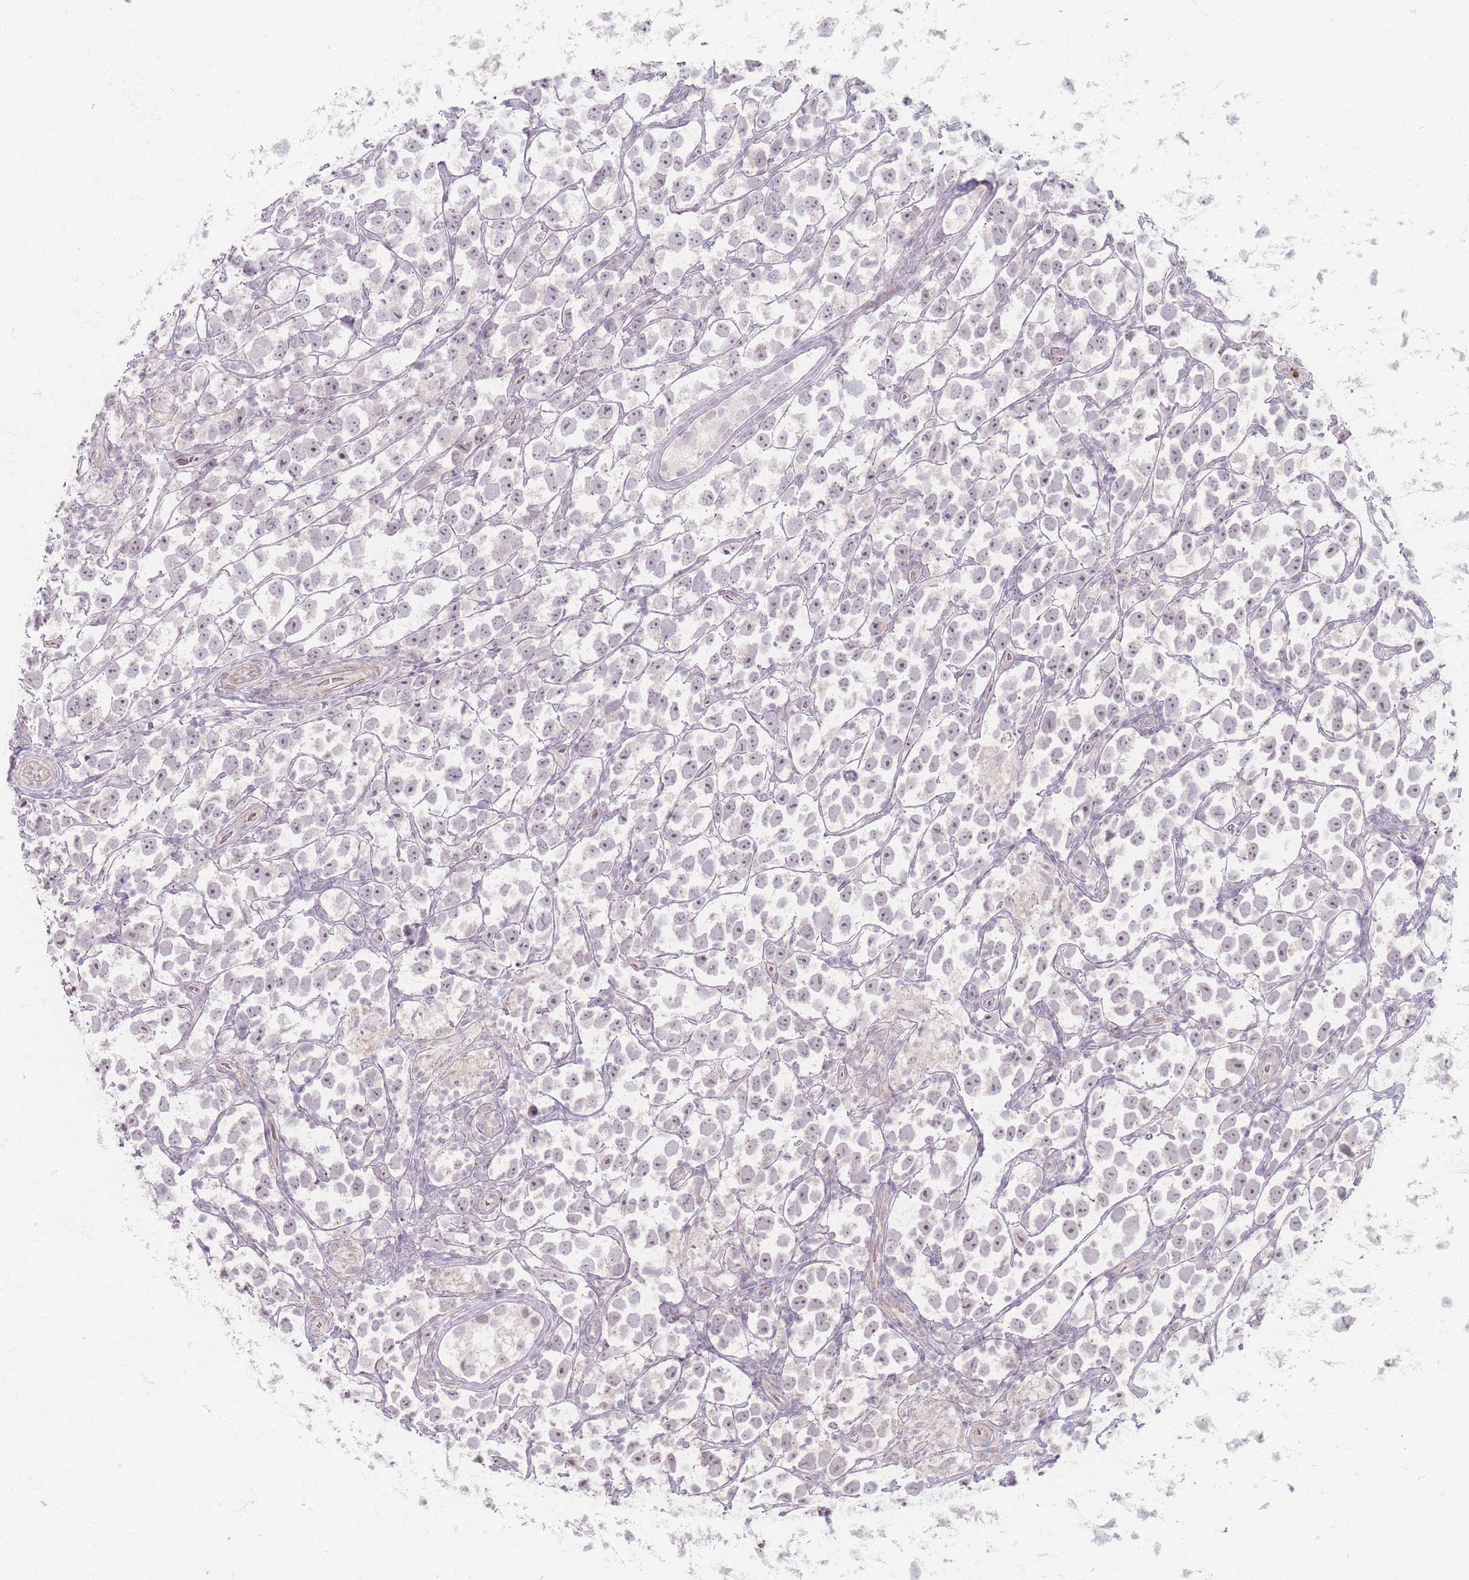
{"staining": {"intensity": "negative", "quantity": "none", "location": "none"}, "tissue": "testis cancer", "cell_type": "Tumor cells", "image_type": "cancer", "snomed": [{"axis": "morphology", "description": "Seminoma, NOS"}, {"axis": "topography", "description": "Testis"}], "caption": "Human testis cancer (seminoma) stained for a protein using IHC exhibits no expression in tumor cells.", "gene": "GABRA6", "patient": {"sex": "male", "age": 26}}